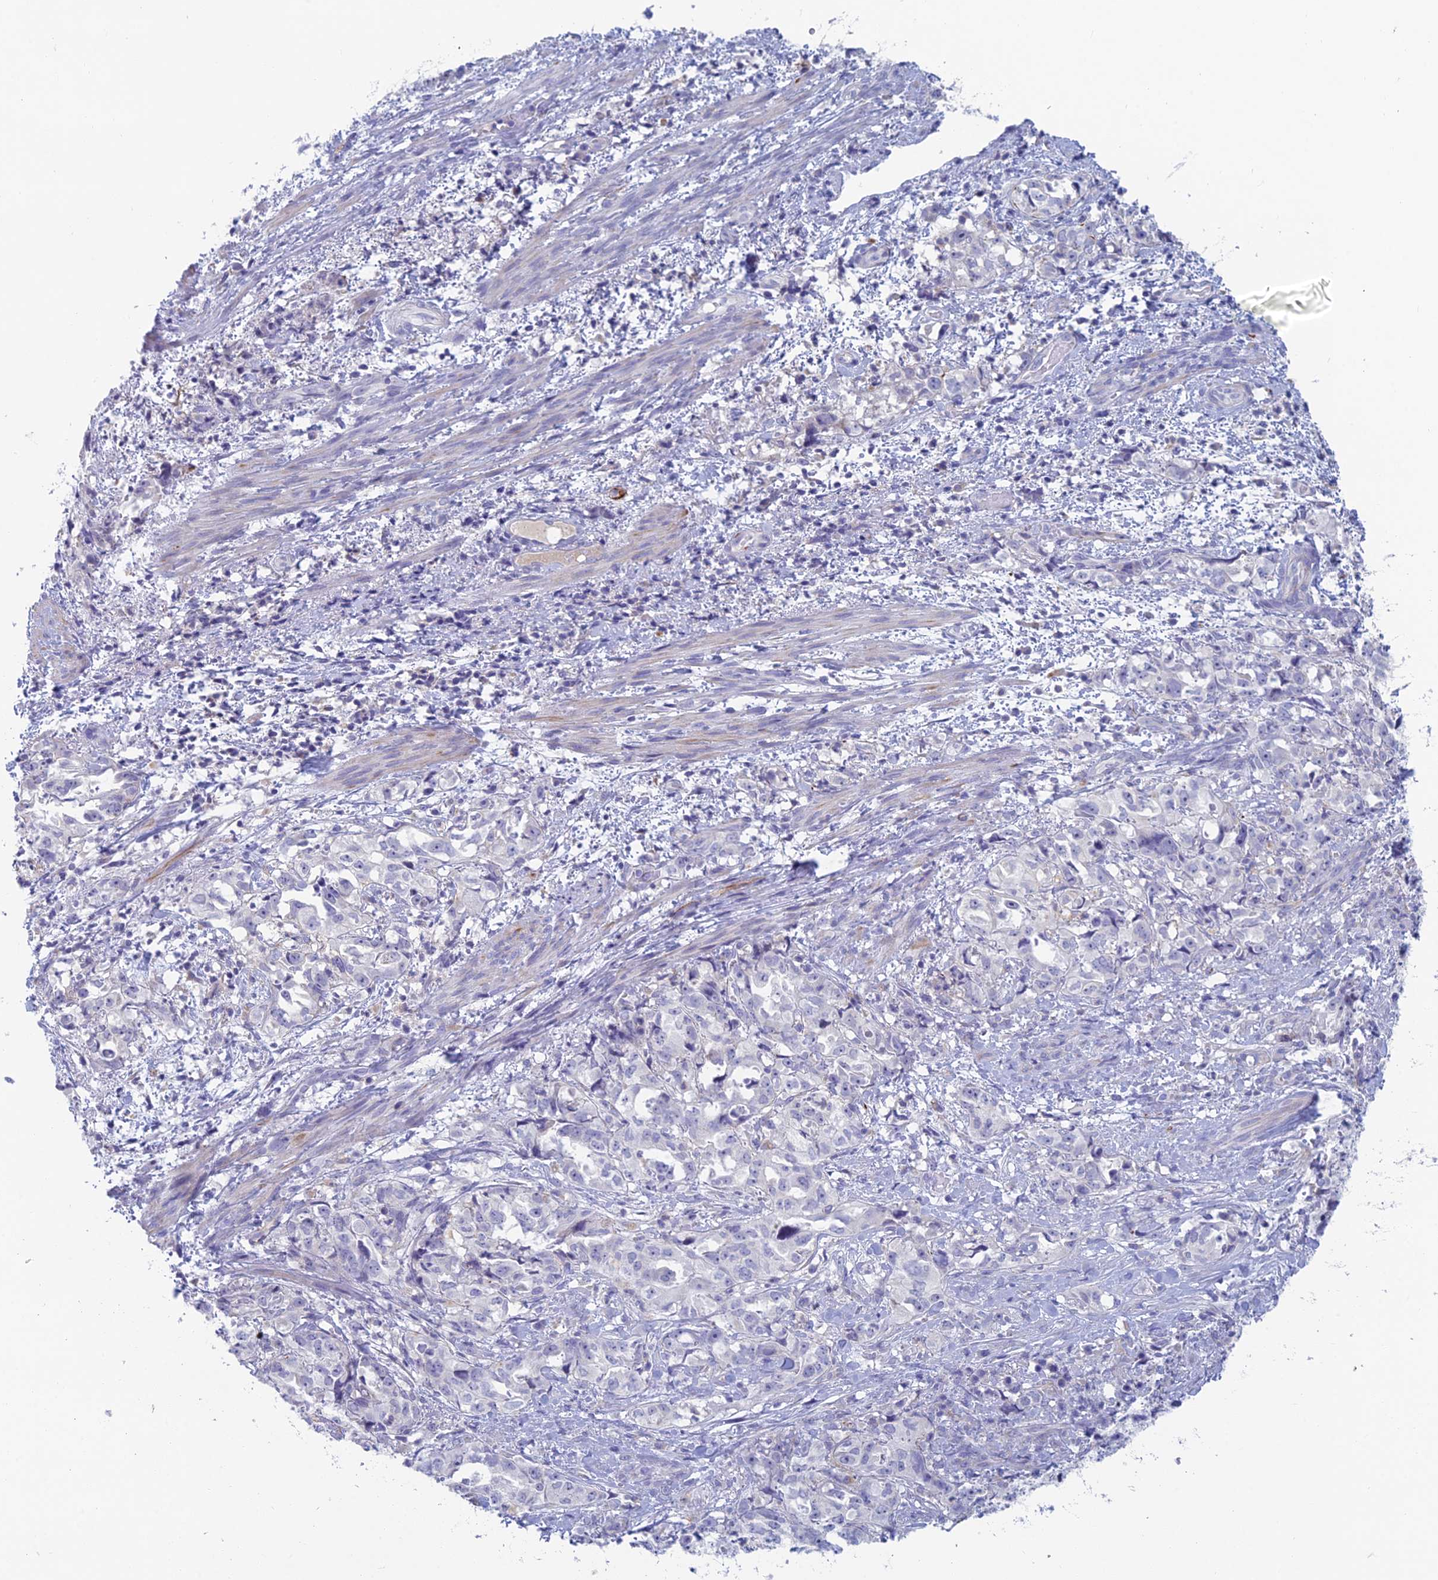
{"staining": {"intensity": "negative", "quantity": "none", "location": "none"}, "tissue": "endometrial cancer", "cell_type": "Tumor cells", "image_type": "cancer", "snomed": [{"axis": "morphology", "description": "Adenocarcinoma, NOS"}, {"axis": "topography", "description": "Endometrium"}], "caption": "Micrograph shows no protein staining in tumor cells of endometrial adenocarcinoma tissue.", "gene": "FERD3L", "patient": {"sex": "female", "age": 65}}